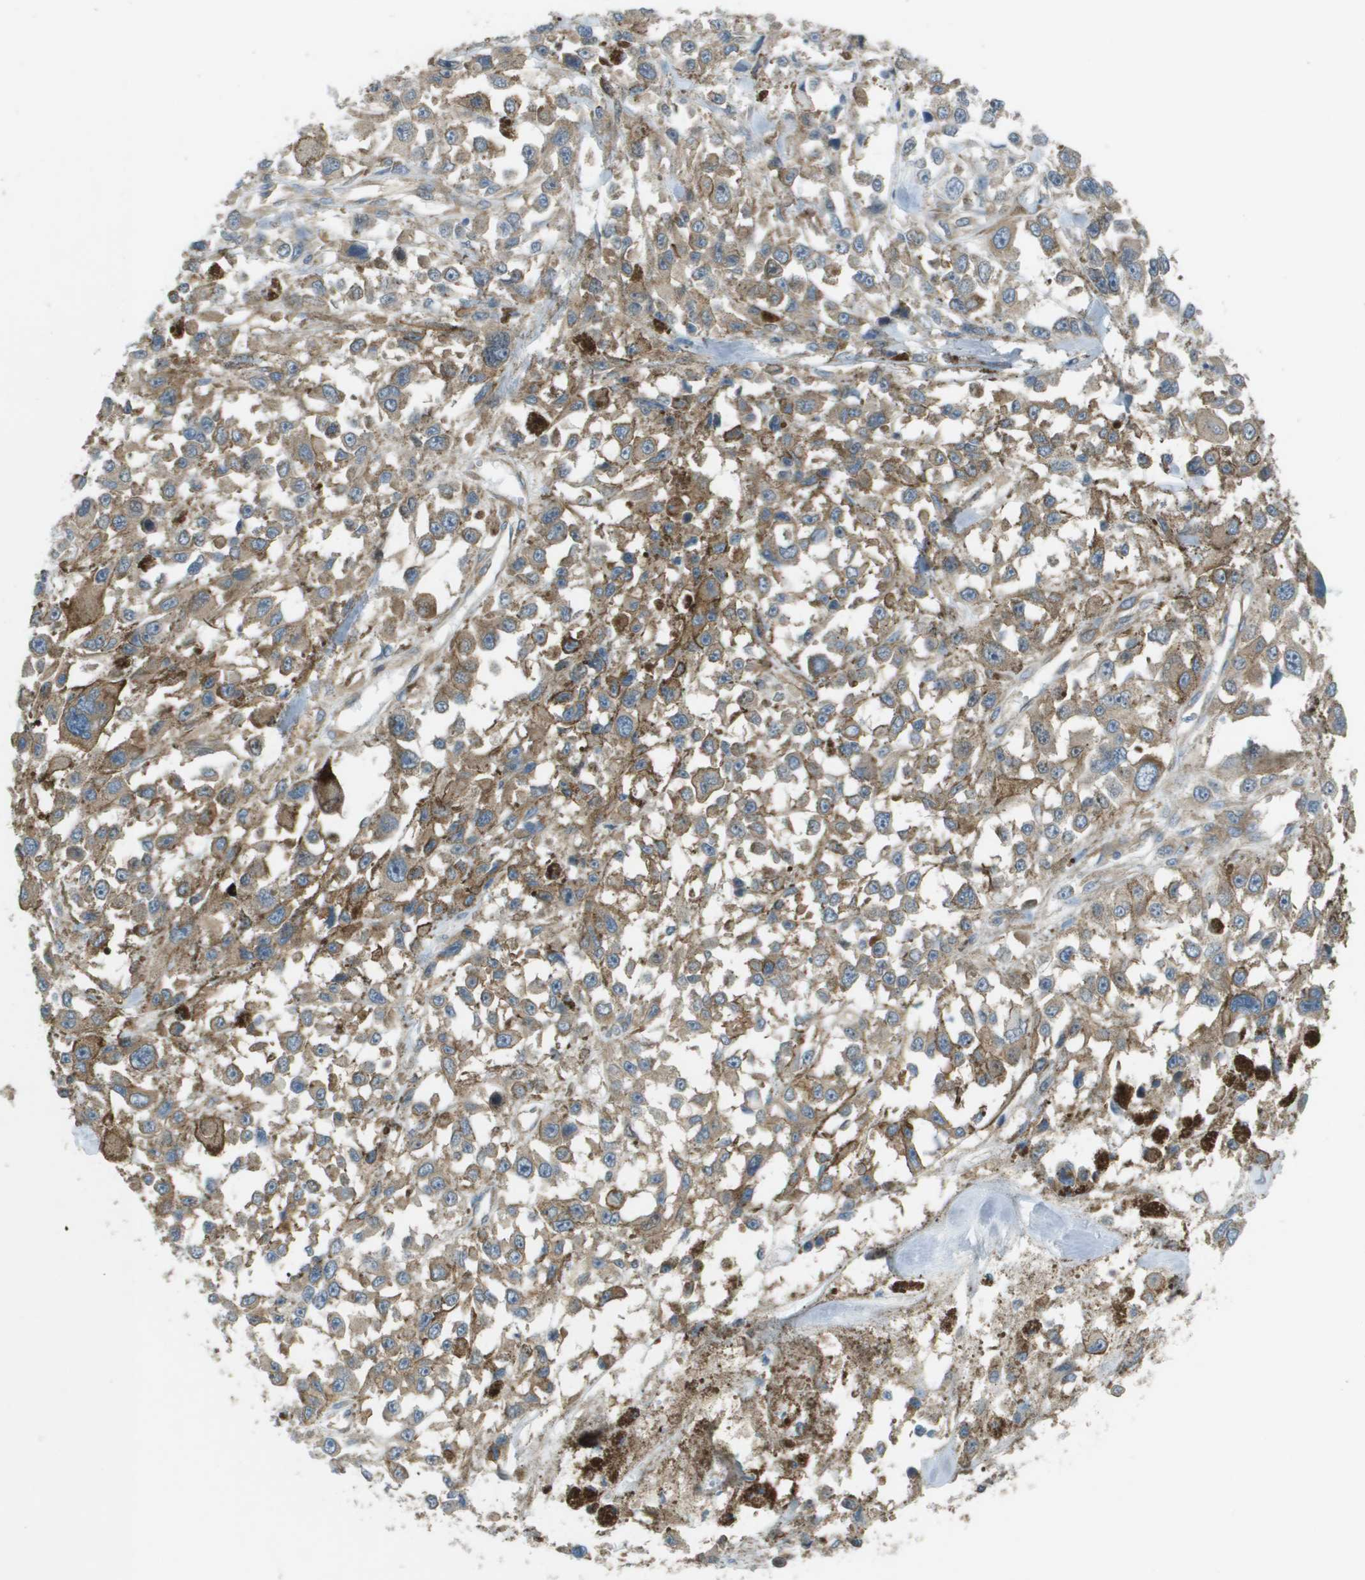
{"staining": {"intensity": "weak", "quantity": "25%-75%", "location": "cytoplasmic/membranous"}, "tissue": "melanoma", "cell_type": "Tumor cells", "image_type": "cancer", "snomed": [{"axis": "morphology", "description": "Malignant melanoma, Metastatic site"}, {"axis": "topography", "description": "Lymph node"}], "caption": "Melanoma stained for a protein demonstrates weak cytoplasmic/membranous positivity in tumor cells. The protein of interest is stained brown, and the nuclei are stained in blue (DAB (3,3'-diaminobenzidine) IHC with brightfield microscopy, high magnification).", "gene": "CORO1B", "patient": {"sex": "male", "age": 59}}